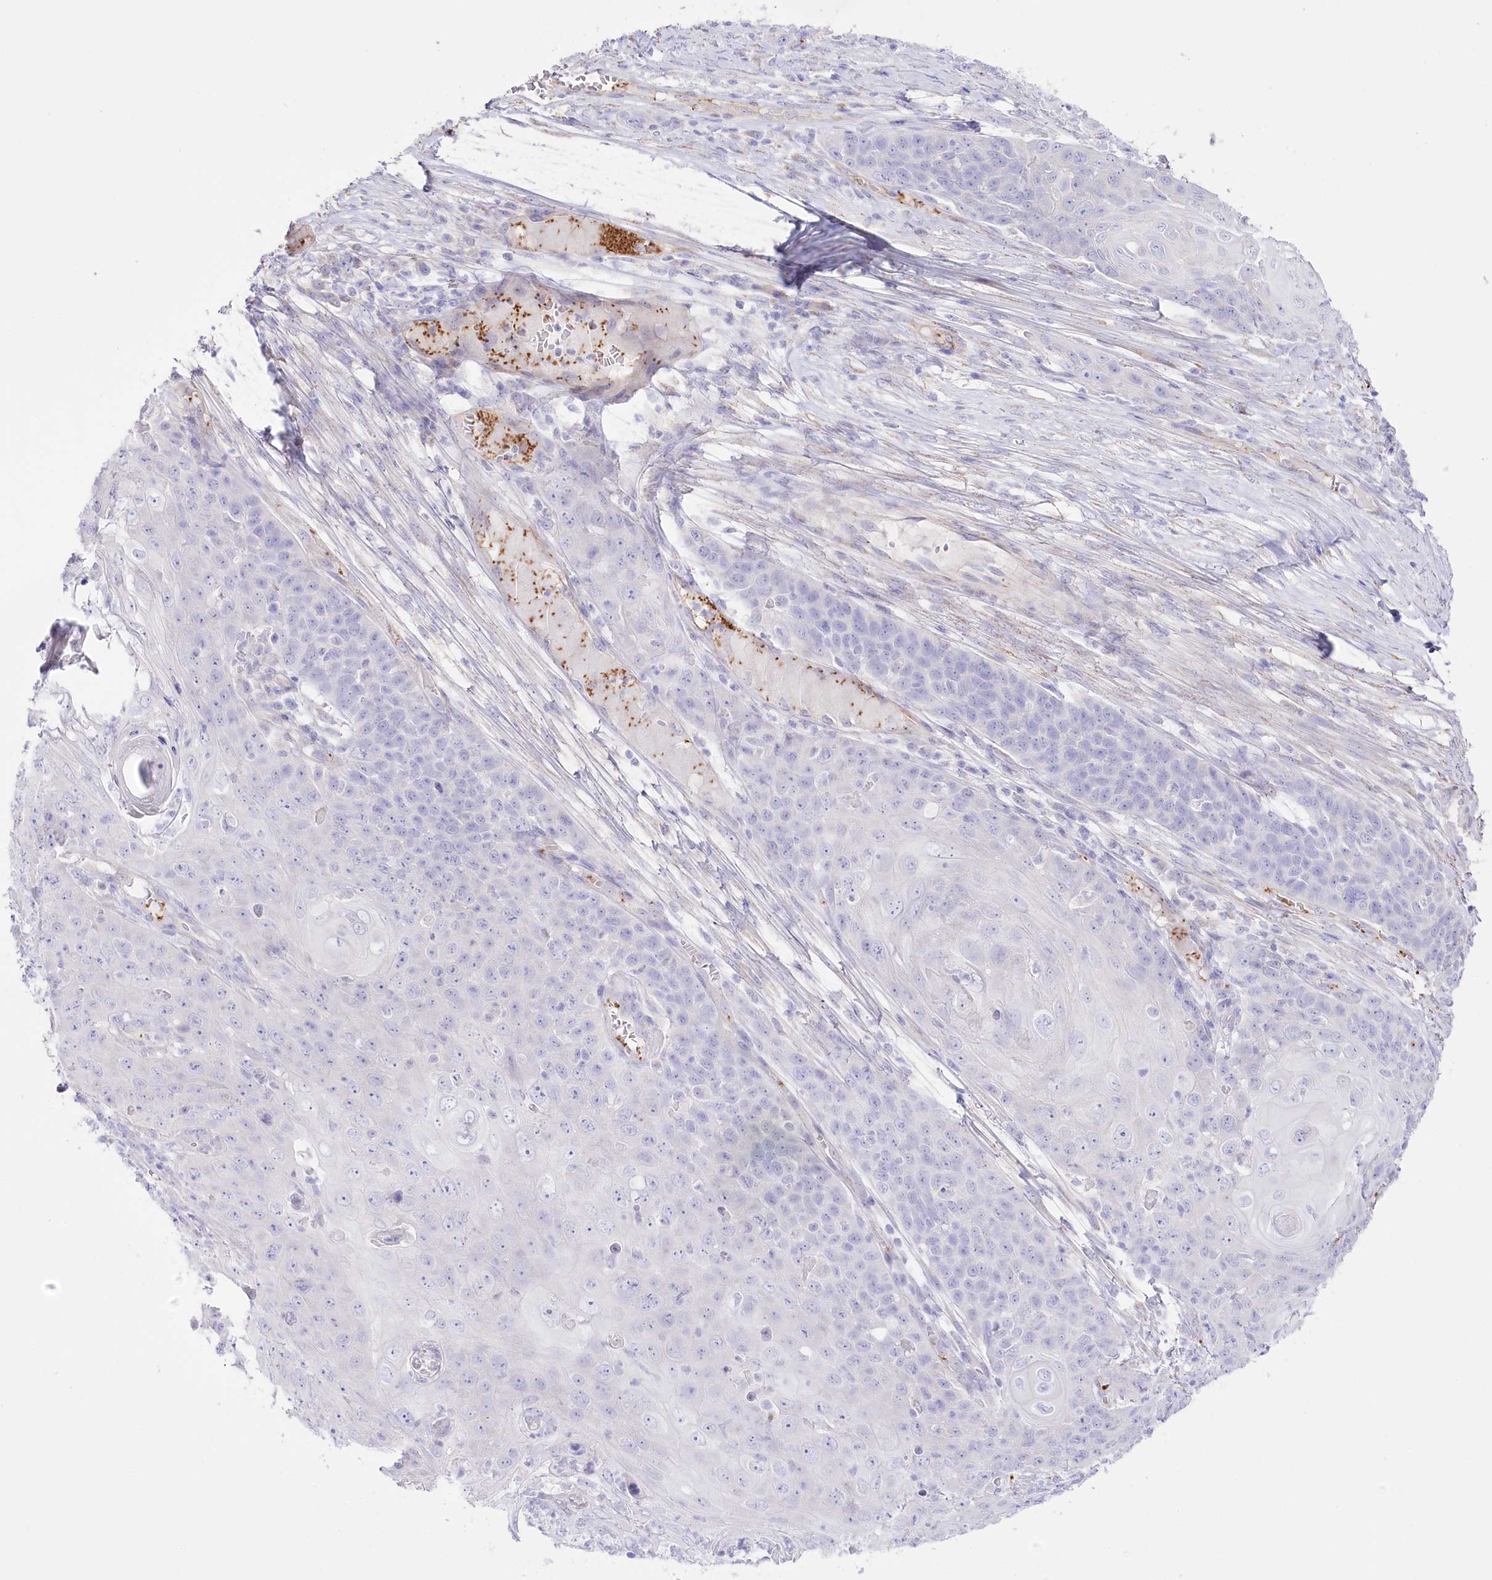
{"staining": {"intensity": "negative", "quantity": "none", "location": "none"}, "tissue": "skin cancer", "cell_type": "Tumor cells", "image_type": "cancer", "snomed": [{"axis": "morphology", "description": "Squamous cell carcinoma, NOS"}, {"axis": "topography", "description": "Skin"}], "caption": "IHC of human skin squamous cell carcinoma displays no expression in tumor cells.", "gene": "SLC39A10", "patient": {"sex": "male", "age": 55}}